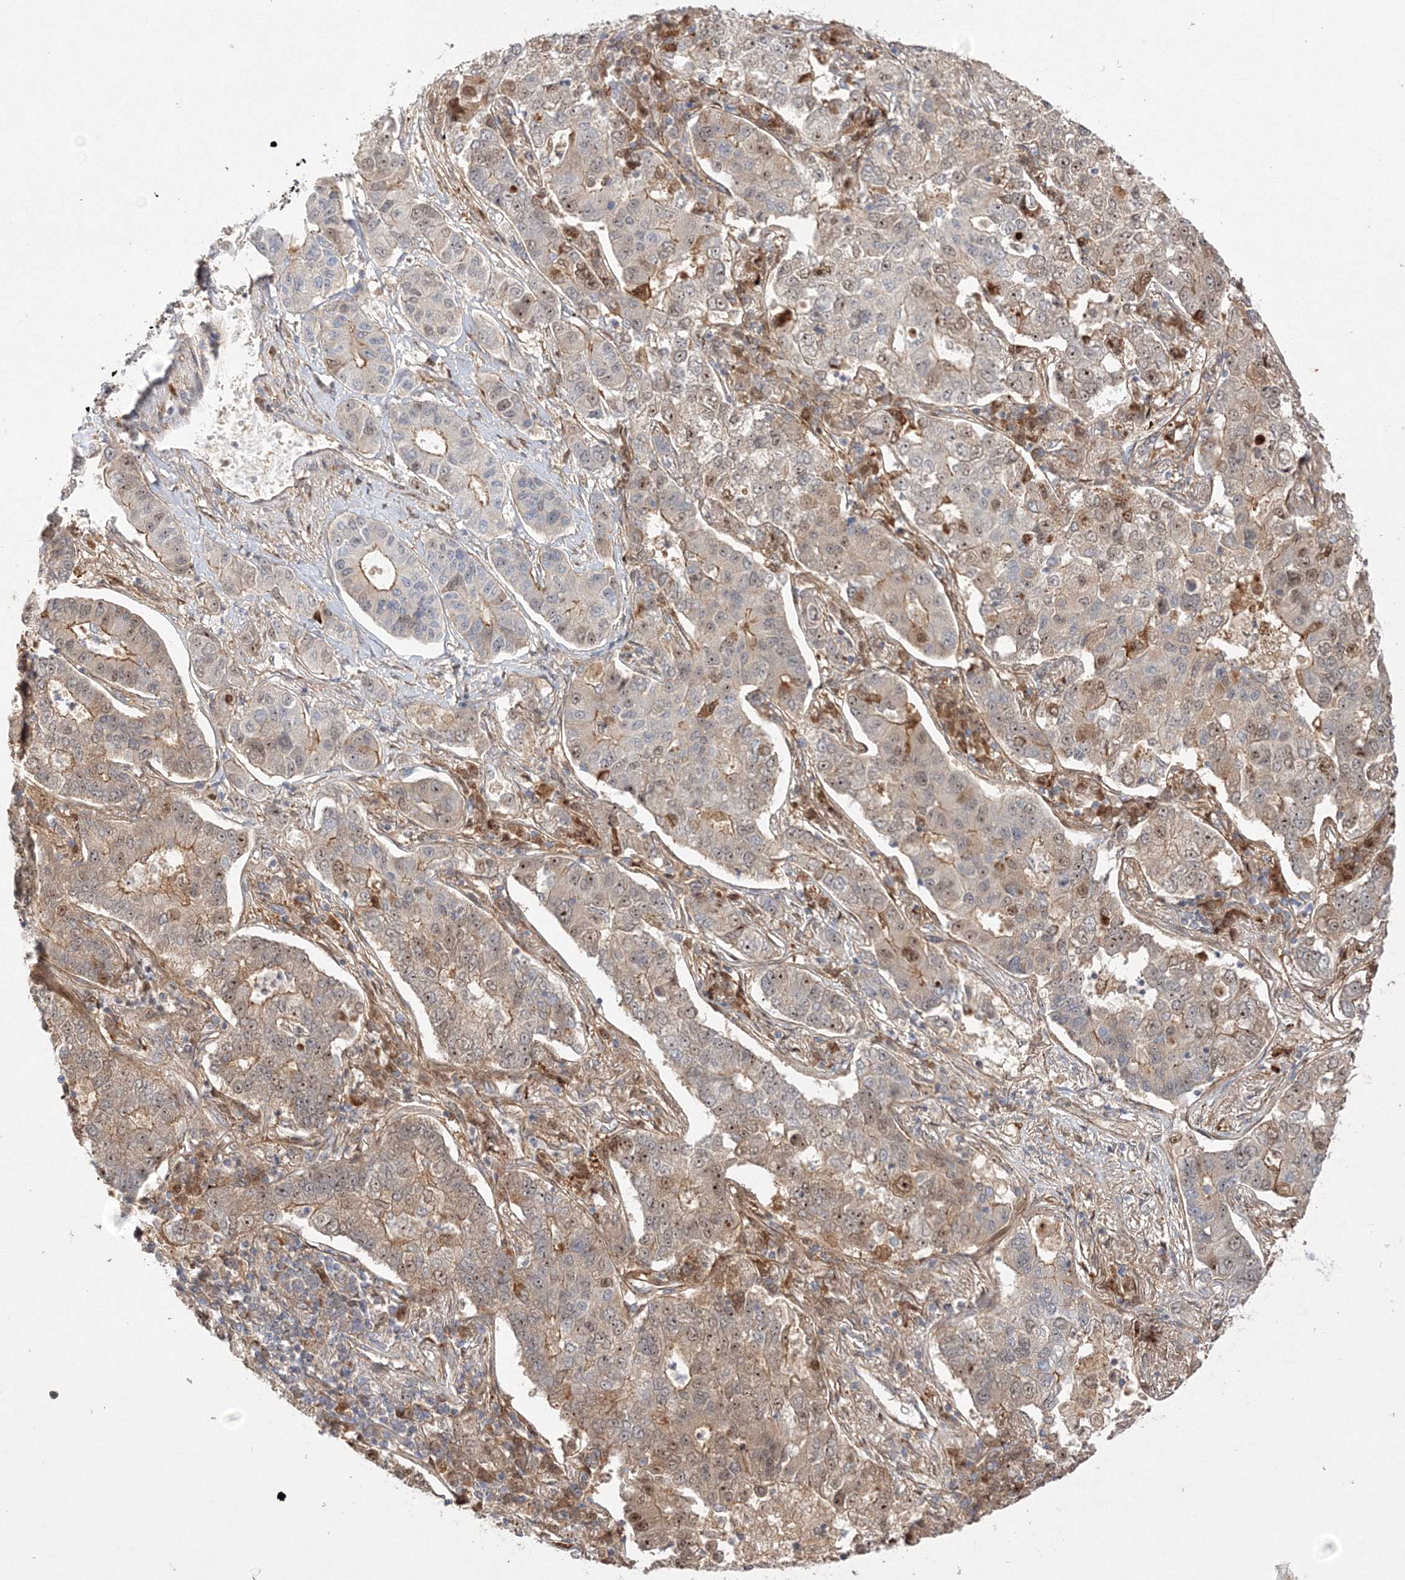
{"staining": {"intensity": "moderate", "quantity": ">75%", "location": "nuclear"}, "tissue": "lung cancer", "cell_type": "Tumor cells", "image_type": "cancer", "snomed": [{"axis": "morphology", "description": "Adenocarcinoma, NOS"}, {"axis": "topography", "description": "Lung"}], "caption": "A brown stain shows moderate nuclear positivity of a protein in lung cancer tumor cells. The staining was performed using DAB, with brown indicating positive protein expression. Nuclei are stained blue with hematoxylin.", "gene": "NPM3", "patient": {"sex": "male", "age": 49}}